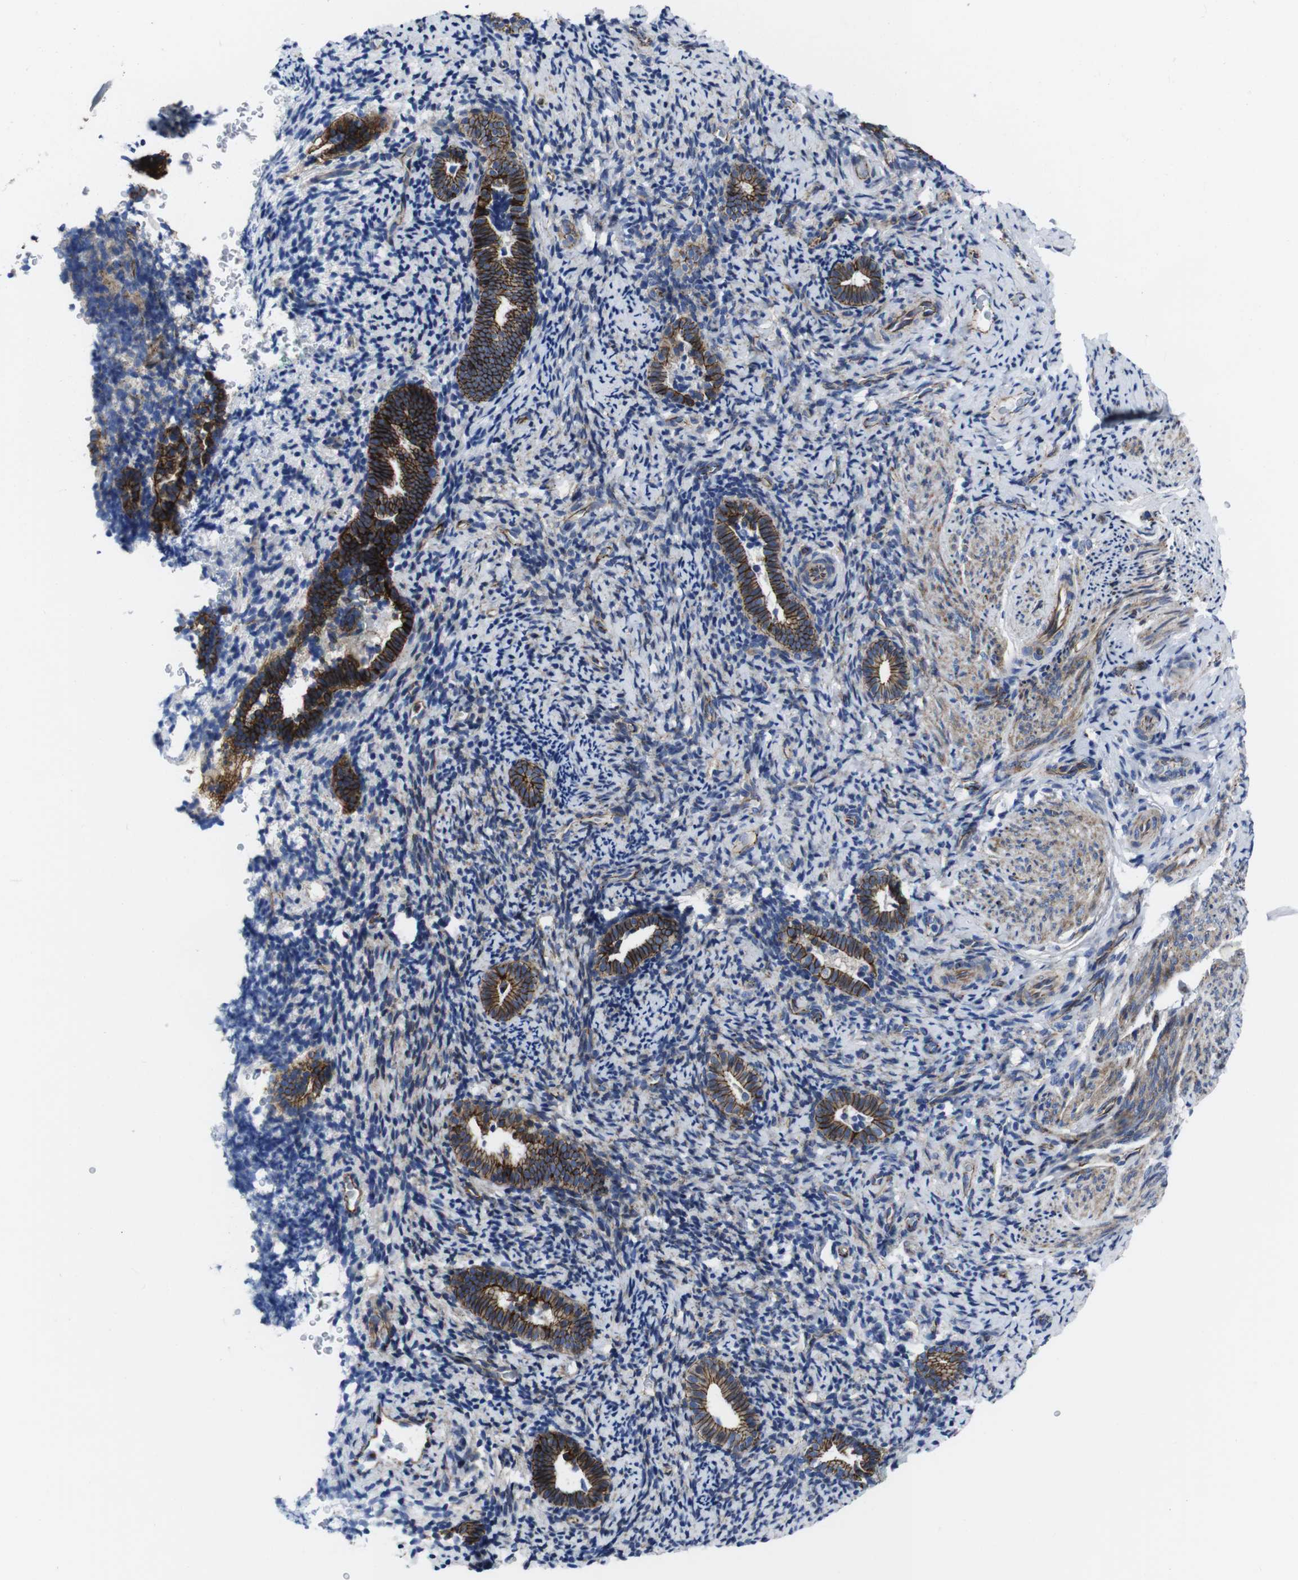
{"staining": {"intensity": "negative", "quantity": "none", "location": "none"}, "tissue": "endometrium", "cell_type": "Cells in endometrial stroma", "image_type": "normal", "snomed": [{"axis": "morphology", "description": "Normal tissue, NOS"}, {"axis": "topography", "description": "Endometrium"}], "caption": "Micrograph shows no significant protein expression in cells in endometrial stroma of benign endometrium. Nuclei are stained in blue.", "gene": "NUMB", "patient": {"sex": "female", "age": 51}}